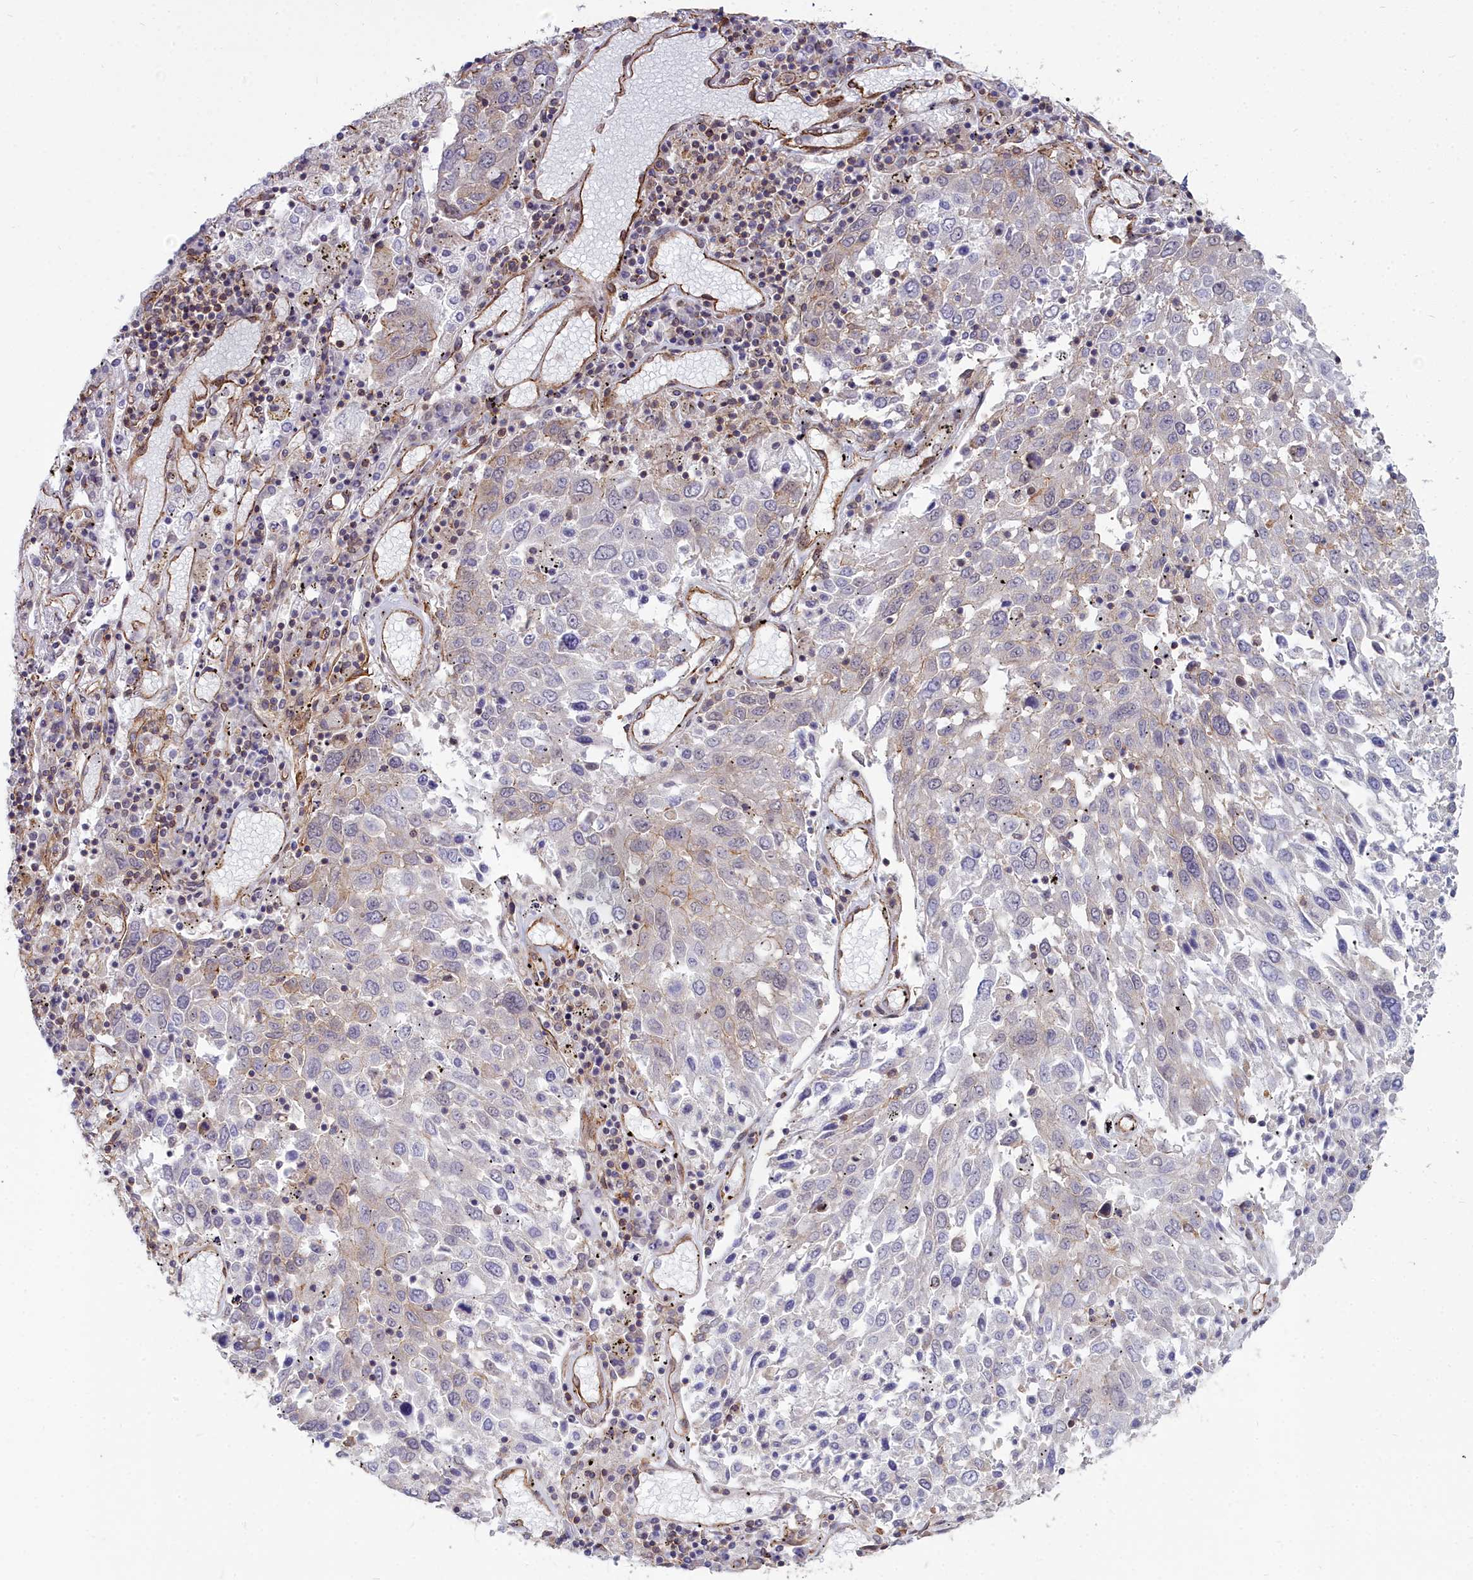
{"staining": {"intensity": "negative", "quantity": "none", "location": "none"}, "tissue": "lung cancer", "cell_type": "Tumor cells", "image_type": "cancer", "snomed": [{"axis": "morphology", "description": "Squamous cell carcinoma, NOS"}, {"axis": "topography", "description": "Lung"}], "caption": "This is a histopathology image of immunohistochemistry staining of lung squamous cell carcinoma, which shows no expression in tumor cells.", "gene": "YJU2", "patient": {"sex": "male", "age": 65}}